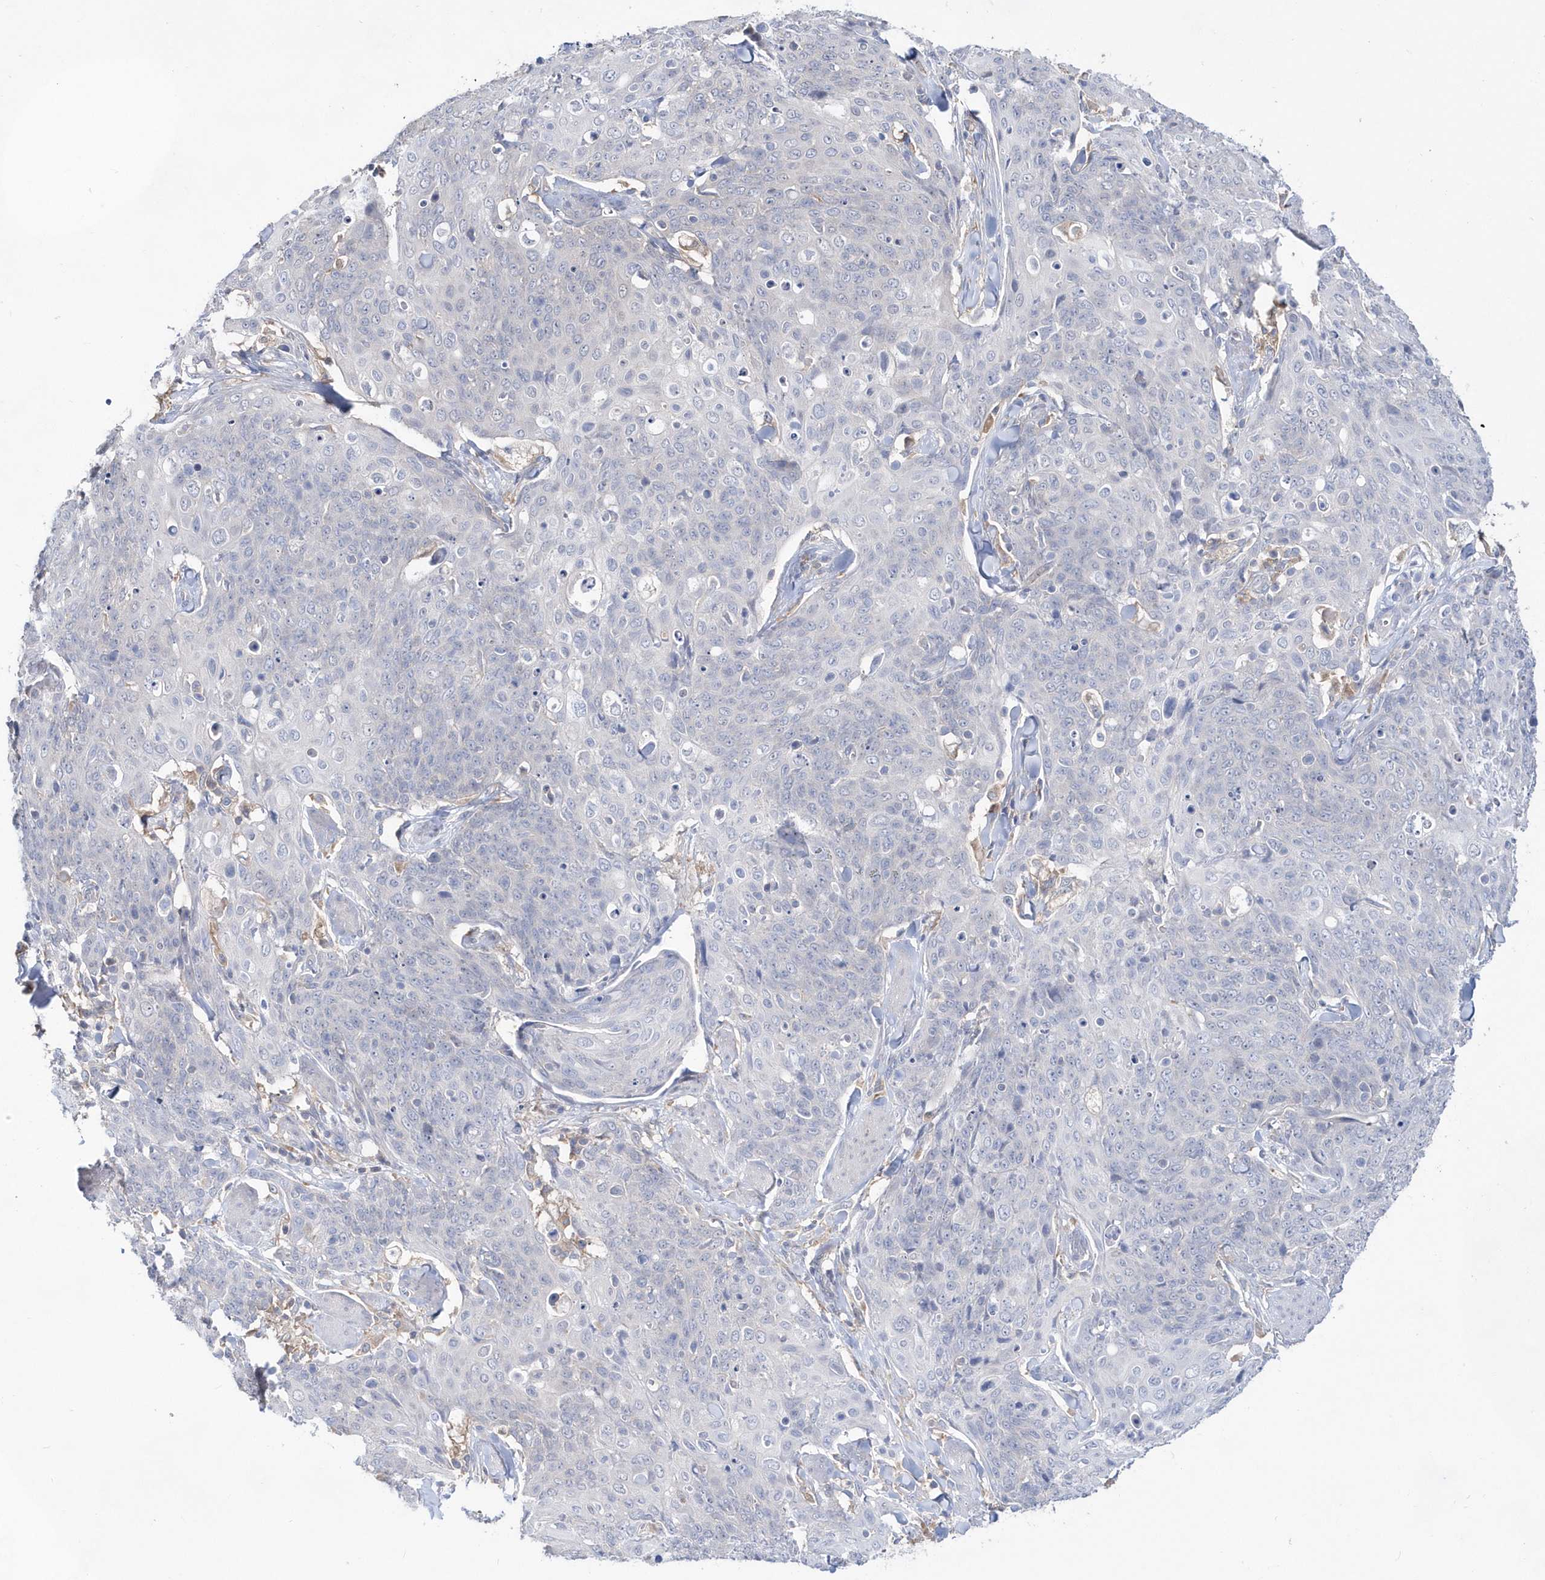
{"staining": {"intensity": "negative", "quantity": "none", "location": "none"}, "tissue": "skin cancer", "cell_type": "Tumor cells", "image_type": "cancer", "snomed": [{"axis": "morphology", "description": "Squamous cell carcinoma, NOS"}, {"axis": "topography", "description": "Skin"}, {"axis": "topography", "description": "Vulva"}], "caption": "Protein analysis of squamous cell carcinoma (skin) shows no significant positivity in tumor cells.", "gene": "BDH2", "patient": {"sex": "female", "age": 85}}